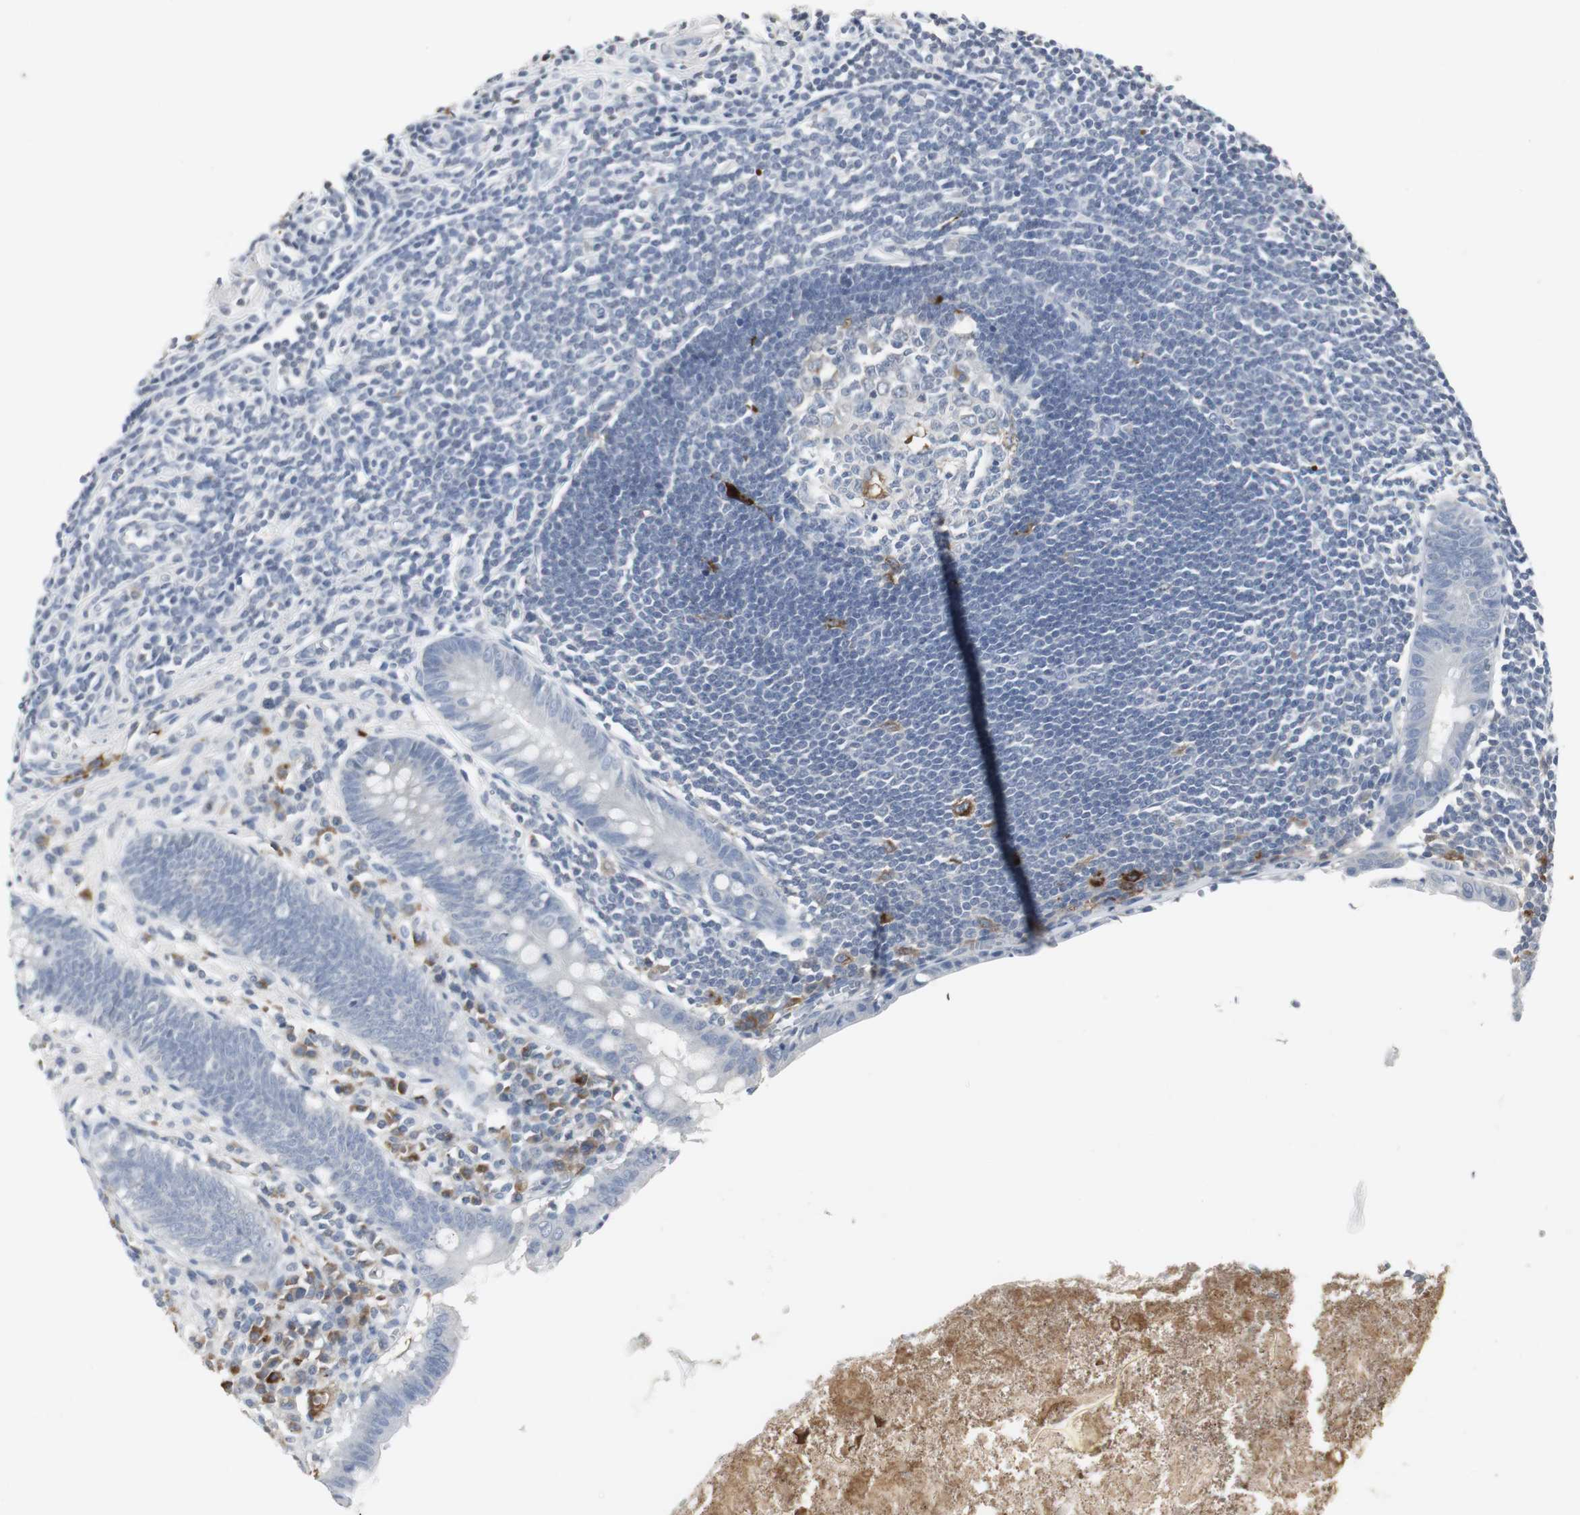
{"staining": {"intensity": "negative", "quantity": "none", "location": "none"}, "tissue": "appendix", "cell_type": "Glandular cells", "image_type": "normal", "snomed": [{"axis": "morphology", "description": "Normal tissue, NOS"}, {"axis": "topography", "description": "Appendix"}], "caption": "An IHC histopathology image of benign appendix is shown. There is no staining in glandular cells of appendix.", "gene": "PI15", "patient": {"sex": "female", "age": 50}}